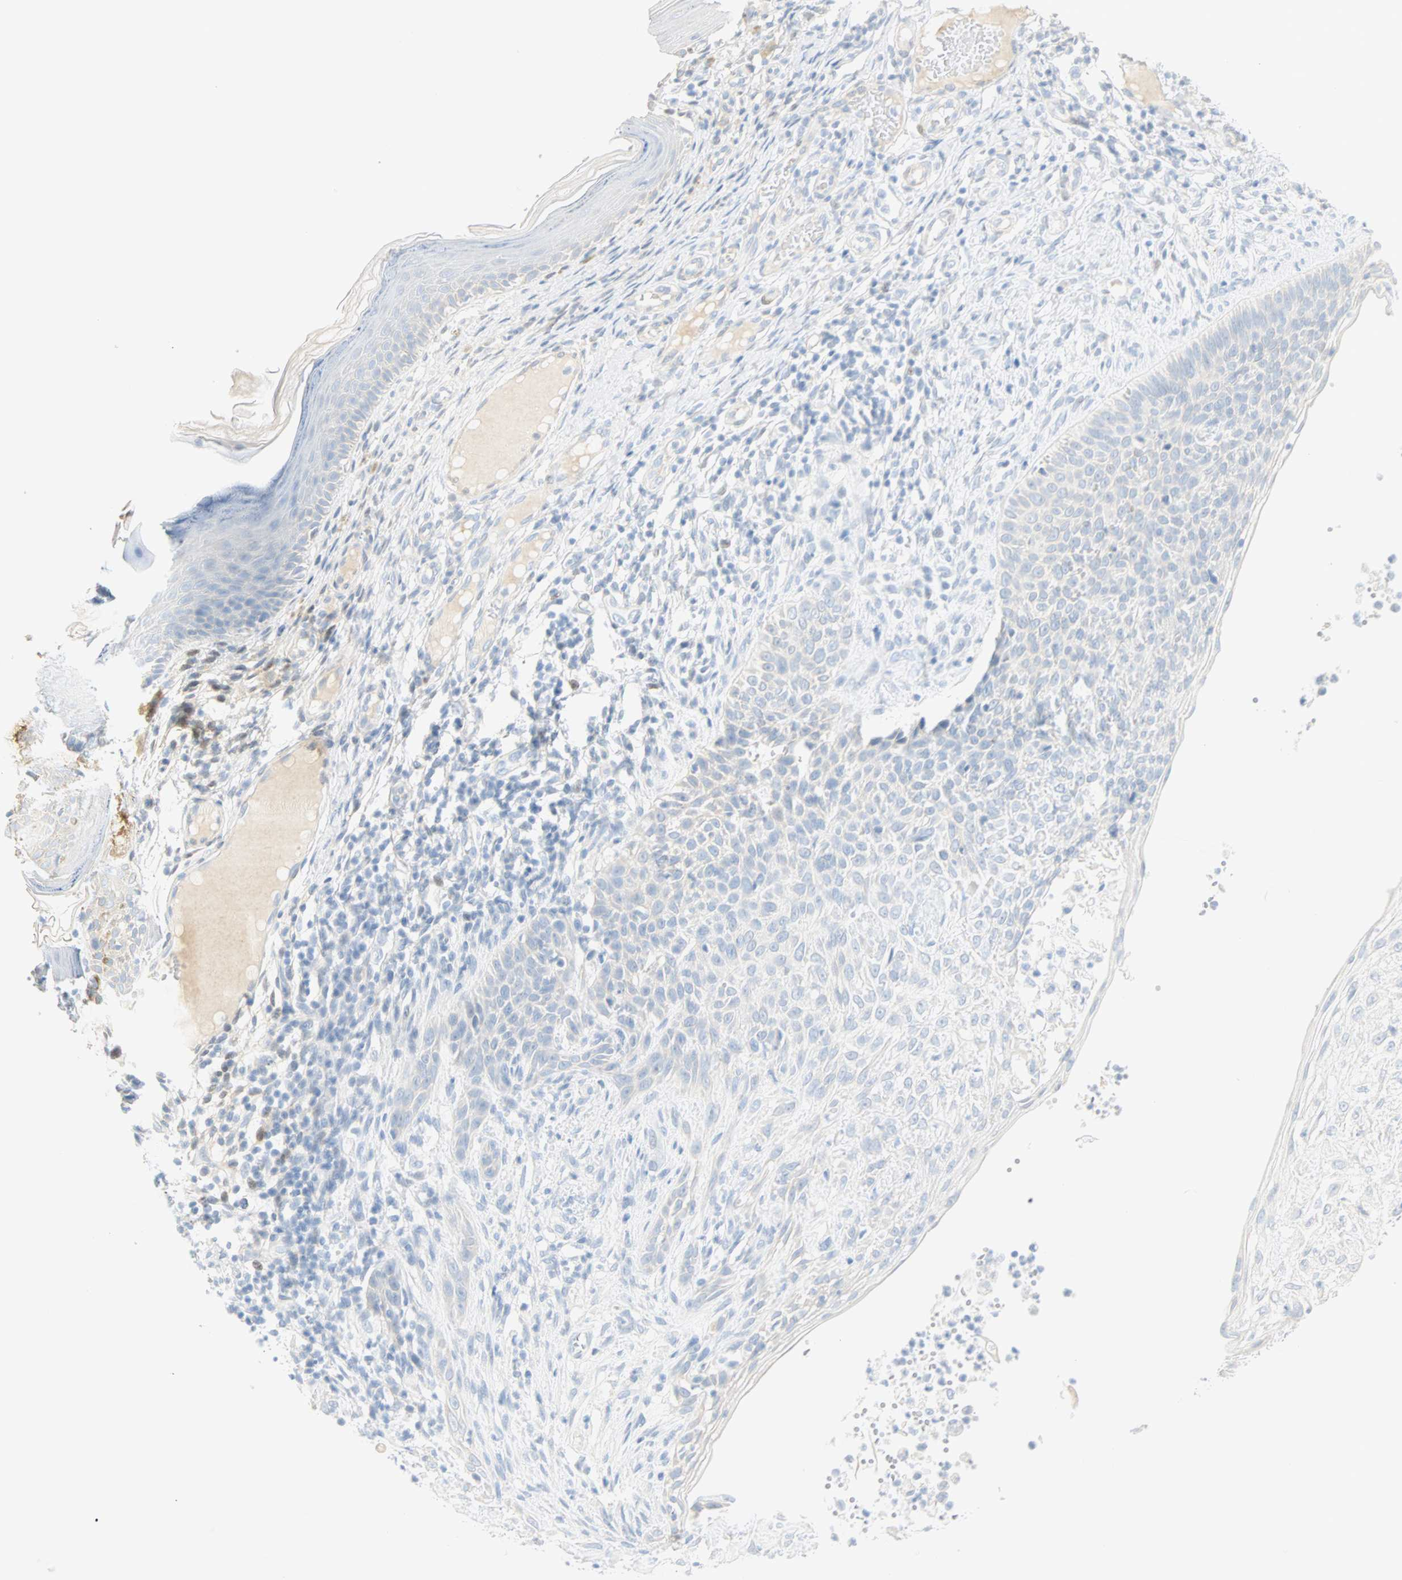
{"staining": {"intensity": "negative", "quantity": "none", "location": "none"}, "tissue": "skin cancer", "cell_type": "Tumor cells", "image_type": "cancer", "snomed": [{"axis": "morphology", "description": "Normal tissue, NOS"}, {"axis": "morphology", "description": "Basal cell carcinoma"}, {"axis": "topography", "description": "Skin"}], "caption": "DAB (3,3'-diaminobenzidine) immunohistochemical staining of human basal cell carcinoma (skin) demonstrates no significant expression in tumor cells.", "gene": "SELENBP1", "patient": {"sex": "male", "age": 87}}